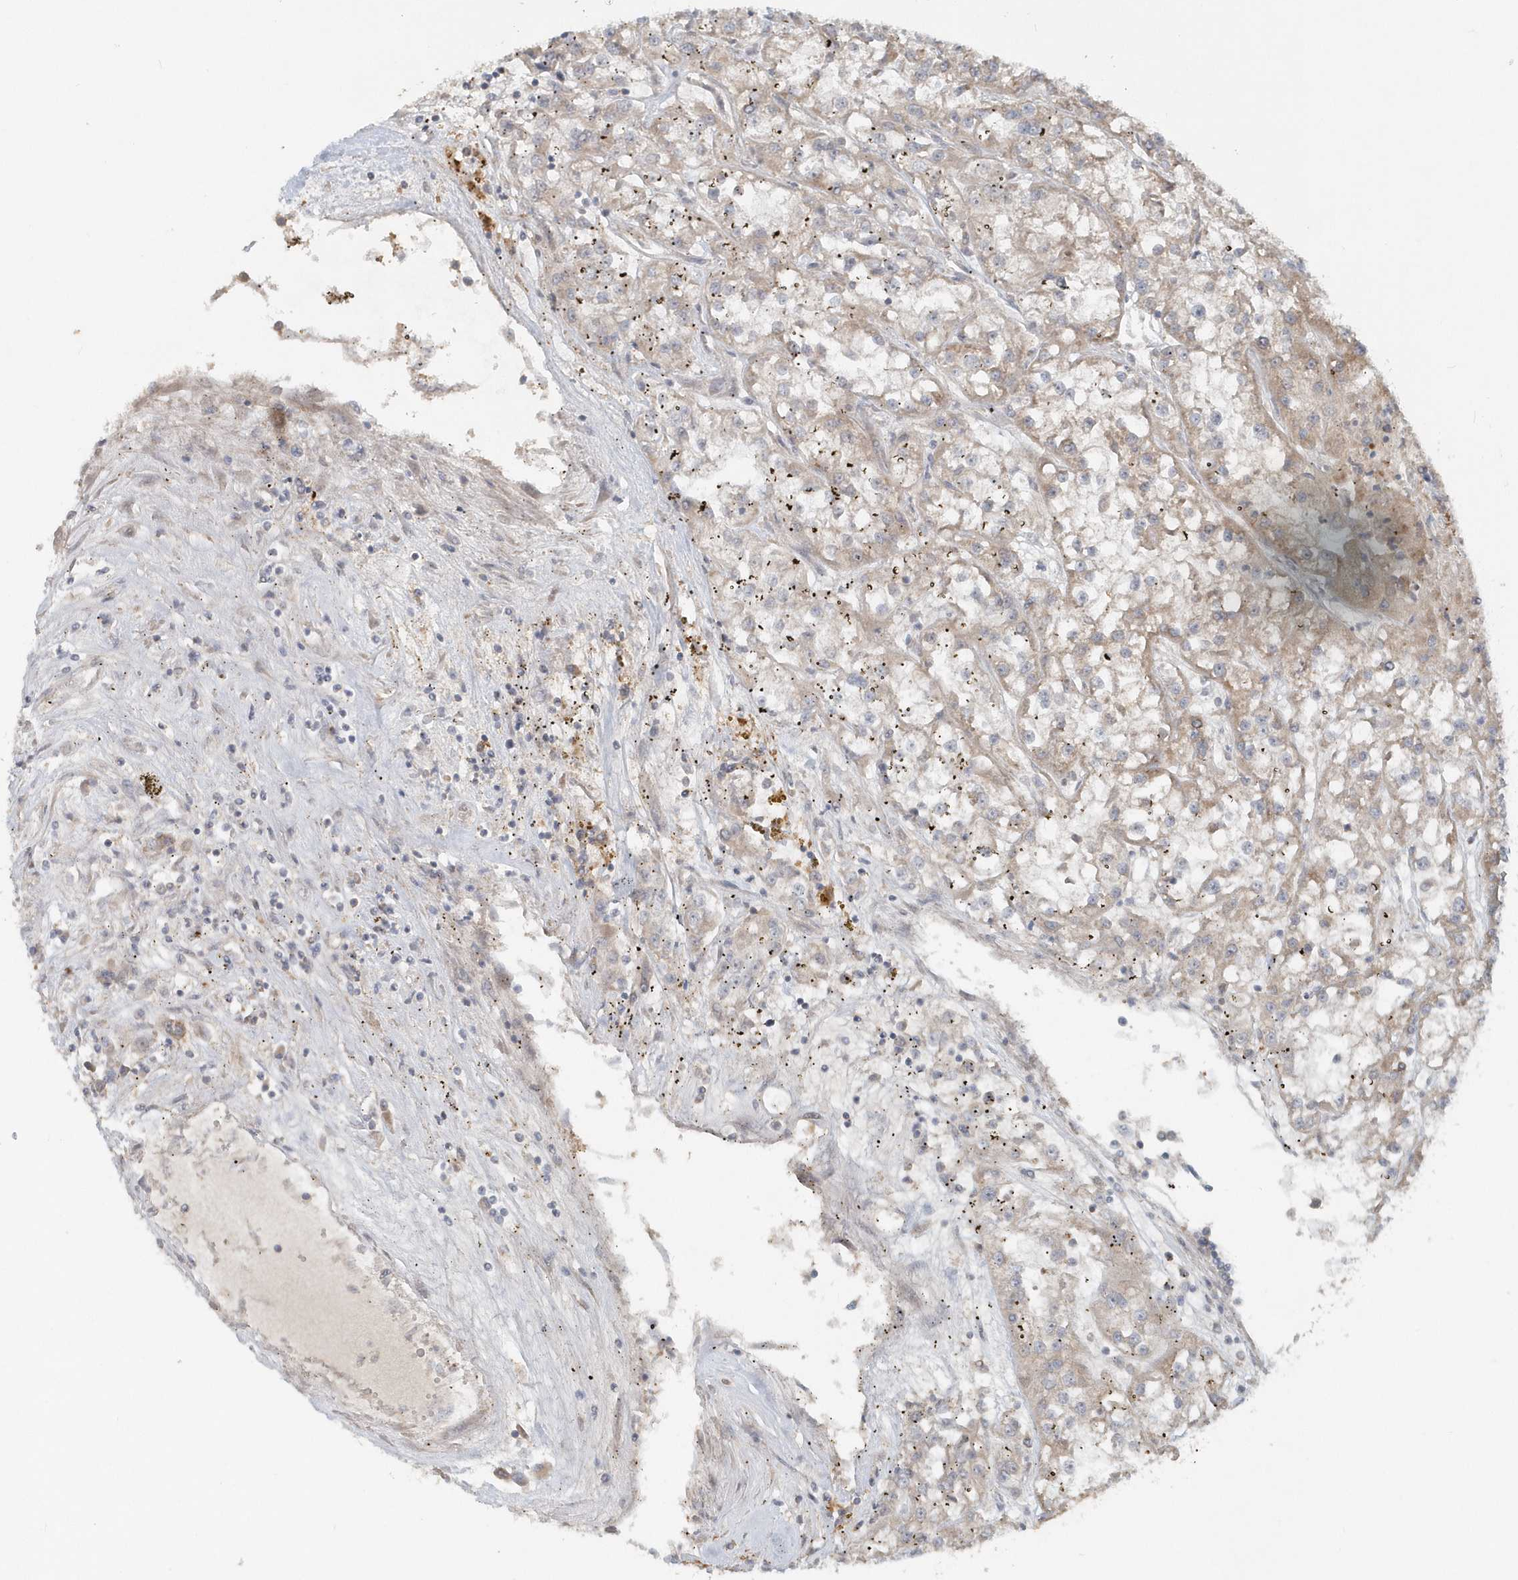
{"staining": {"intensity": "weak", "quantity": "25%-75%", "location": "cytoplasmic/membranous"}, "tissue": "renal cancer", "cell_type": "Tumor cells", "image_type": "cancer", "snomed": [{"axis": "morphology", "description": "Adenocarcinoma, NOS"}, {"axis": "topography", "description": "Kidney"}], "caption": "Renal cancer was stained to show a protein in brown. There is low levels of weak cytoplasmic/membranous staining in approximately 25%-75% of tumor cells. (Brightfield microscopy of DAB IHC at high magnification).", "gene": "MMUT", "patient": {"sex": "female", "age": 52}}